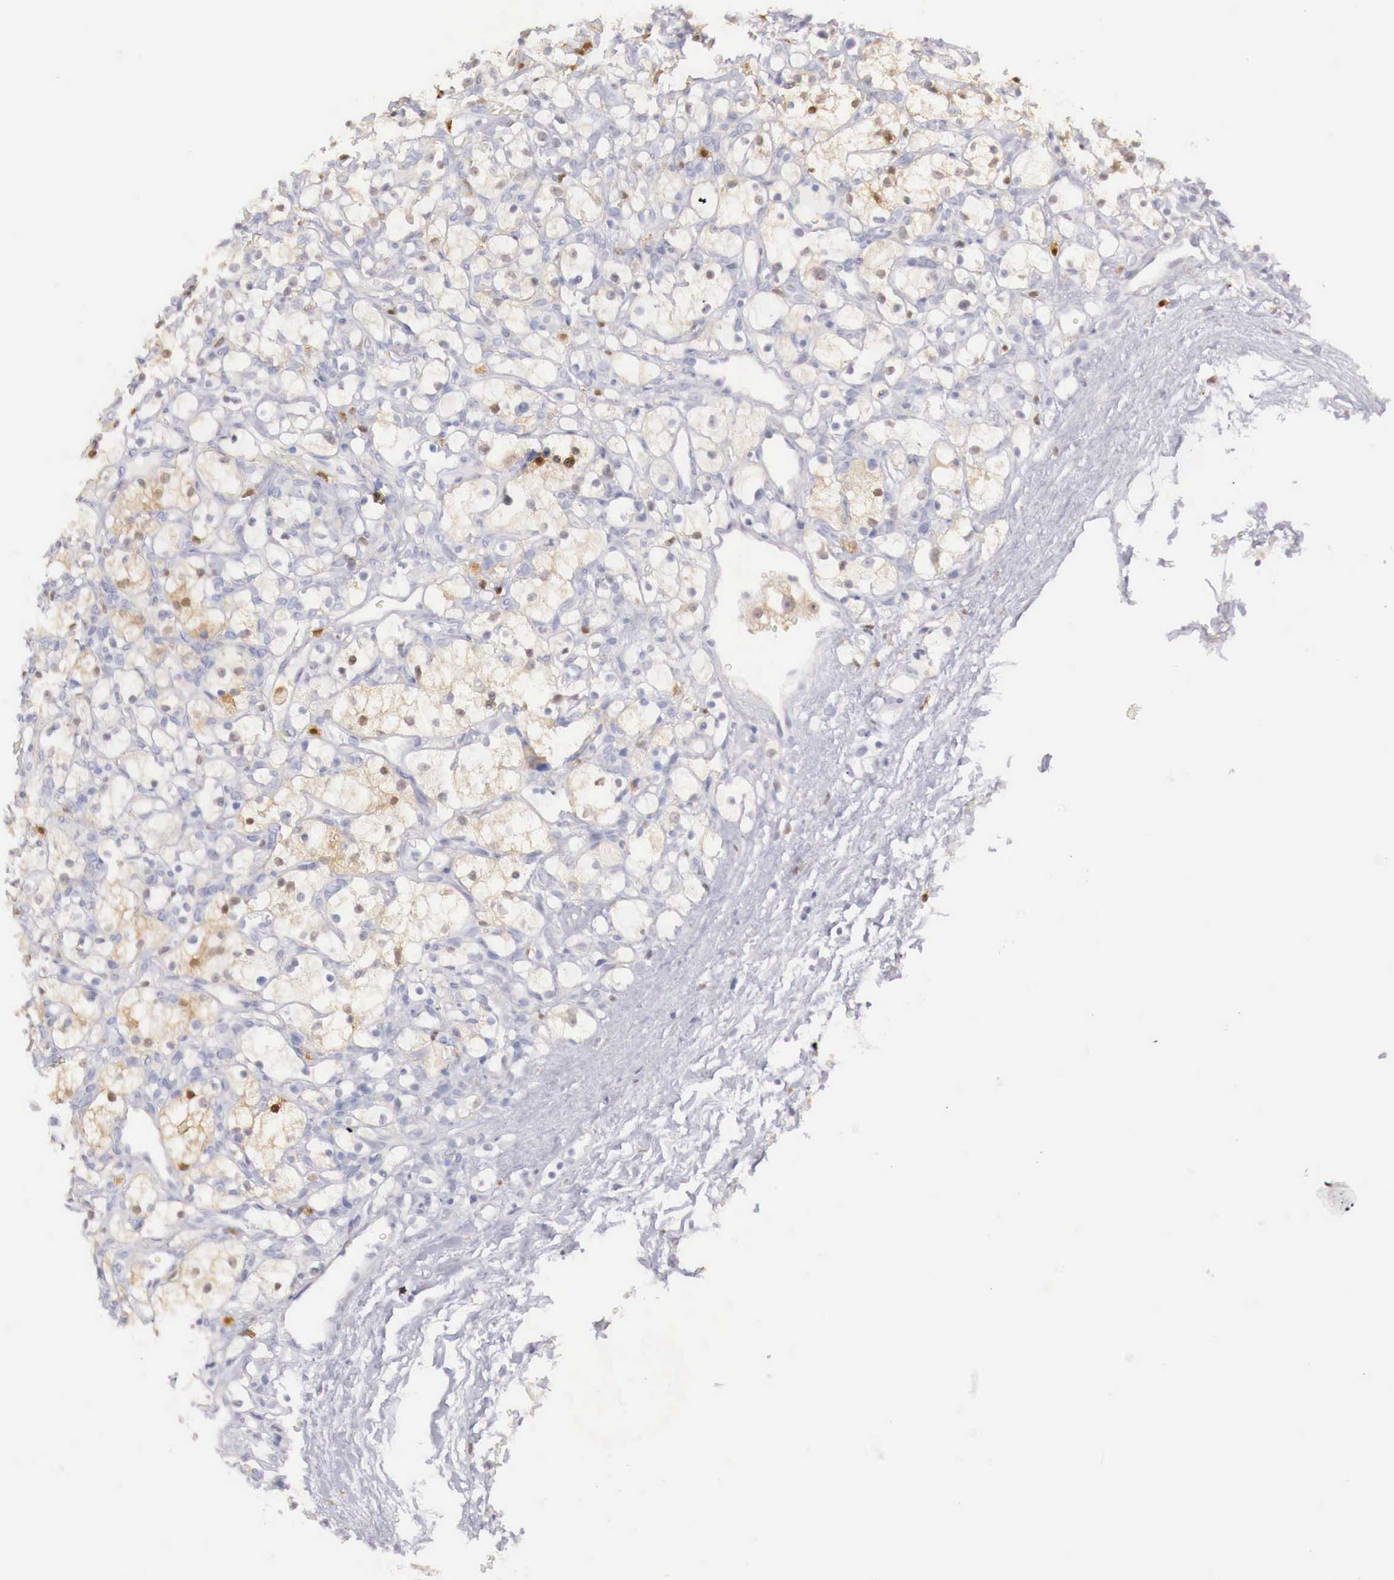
{"staining": {"intensity": "weak", "quantity": "25%-75%", "location": "cytoplasmic/membranous"}, "tissue": "renal cancer", "cell_type": "Tumor cells", "image_type": "cancer", "snomed": [{"axis": "morphology", "description": "Adenocarcinoma, NOS"}, {"axis": "topography", "description": "Kidney"}], "caption": "About 25%-75% of tumor cells in renal cancer (adenocarcinoma) reveal weak cytoplasmic/membranous protein staining as visualized by brown immunohistochemical staining.", "gene": "RENBP", "patient": {"sex": "female", "age": 83}}